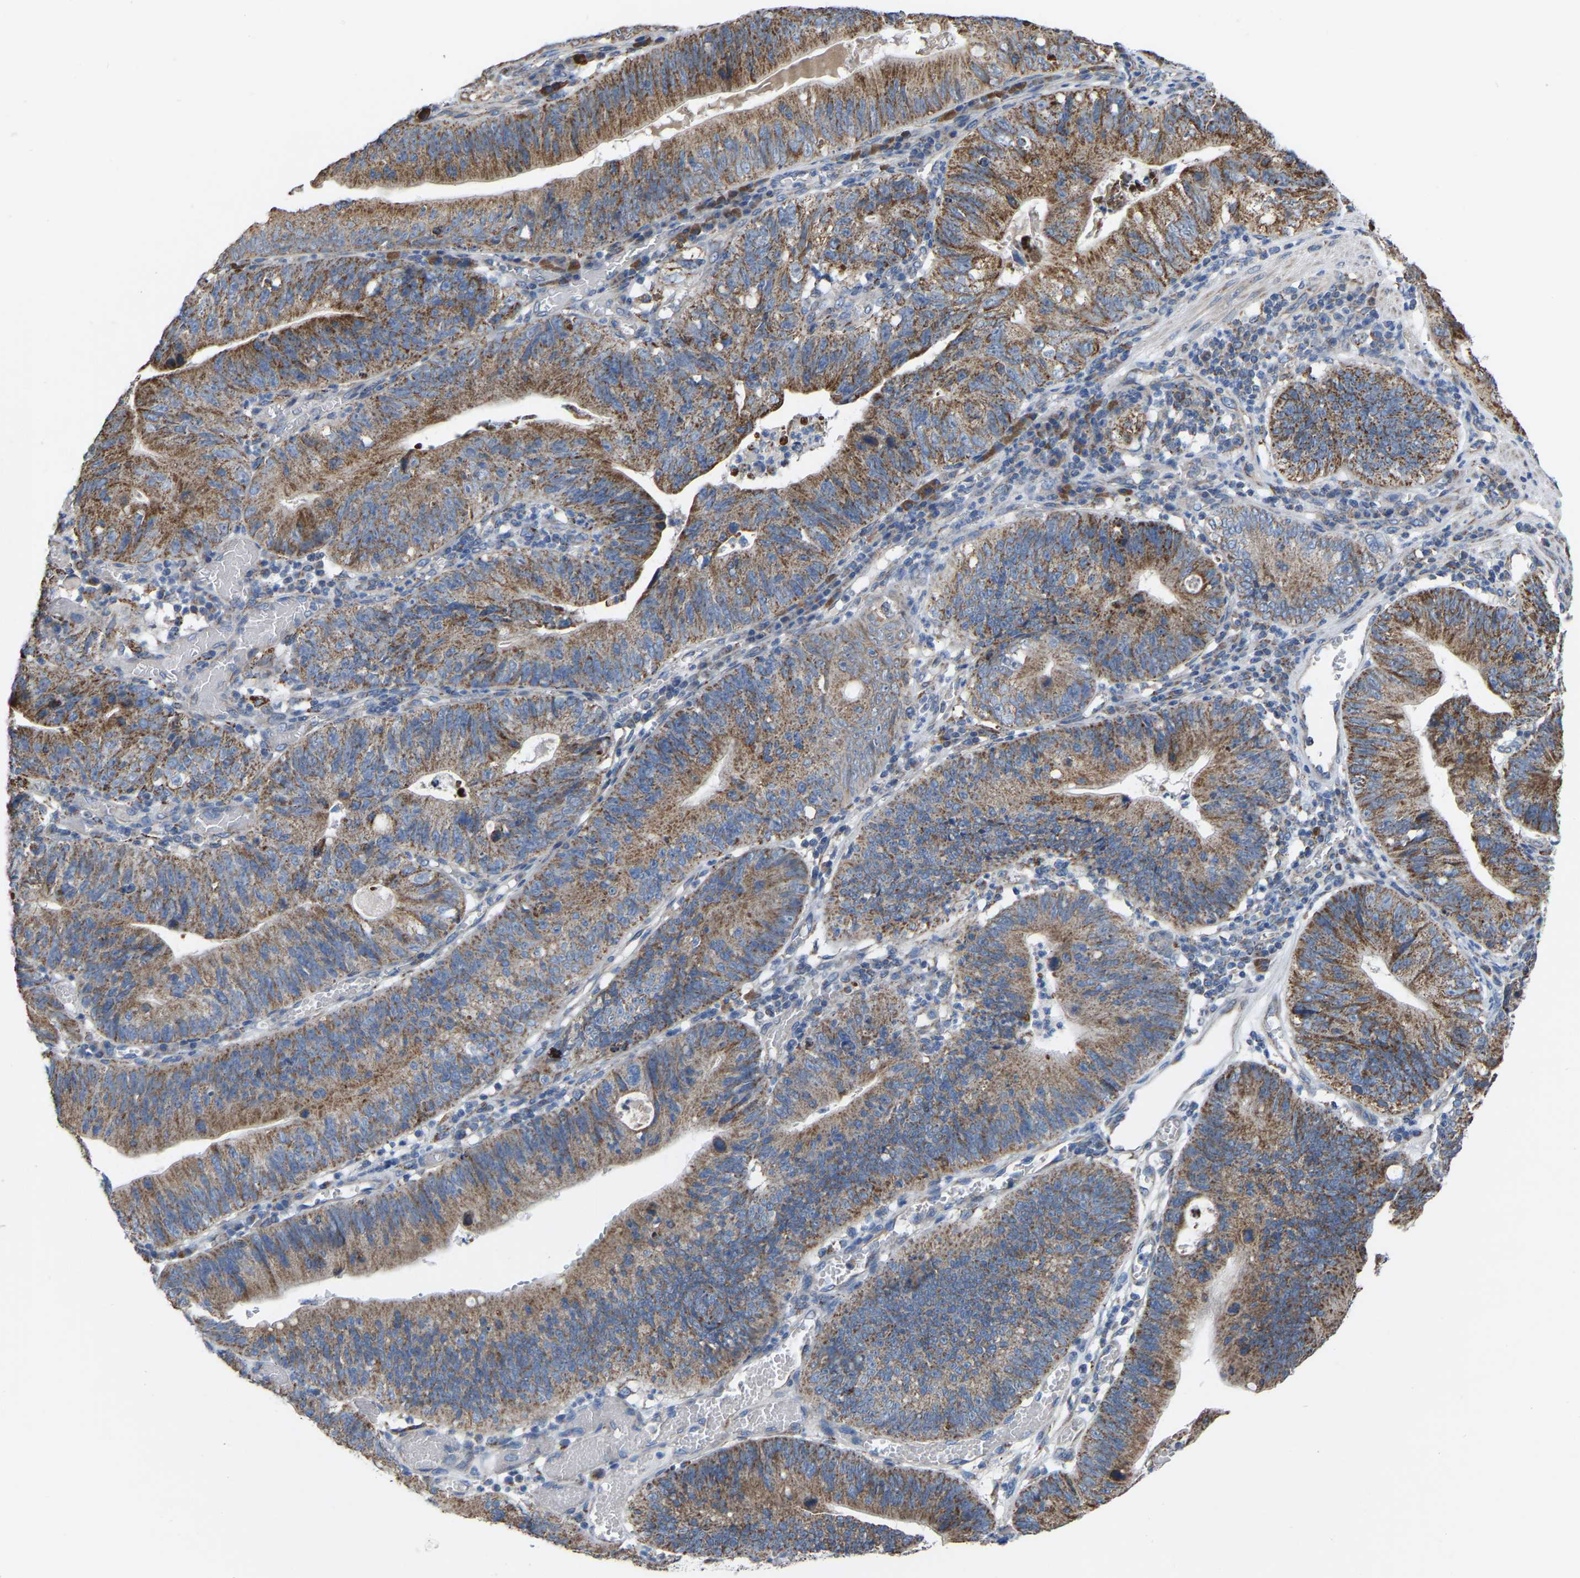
{"staining": {"intensity": "moderate", "quantity": ">75%", "location": "cytoplasmic/membranous"}, "tissue": "stomach cancer", "cell_type": "Tumor cells", "image_type": "cancer", "snomed": [{"axis": "morphology", "description": "Adenocarcinoma, NOS"}, {"axis": "topography", "description": "Stomach"}], "caption": "IHC of human stomach adenocarcinoma displays medium levels of moderate cytoplasmic/membranous staining in approximately >75% of tumor cells. The protein of interest is shown in brown color, while the nuclei are stained blue.", "gene": "BCL10", "patient": {"sex": "male", "age": 59}}